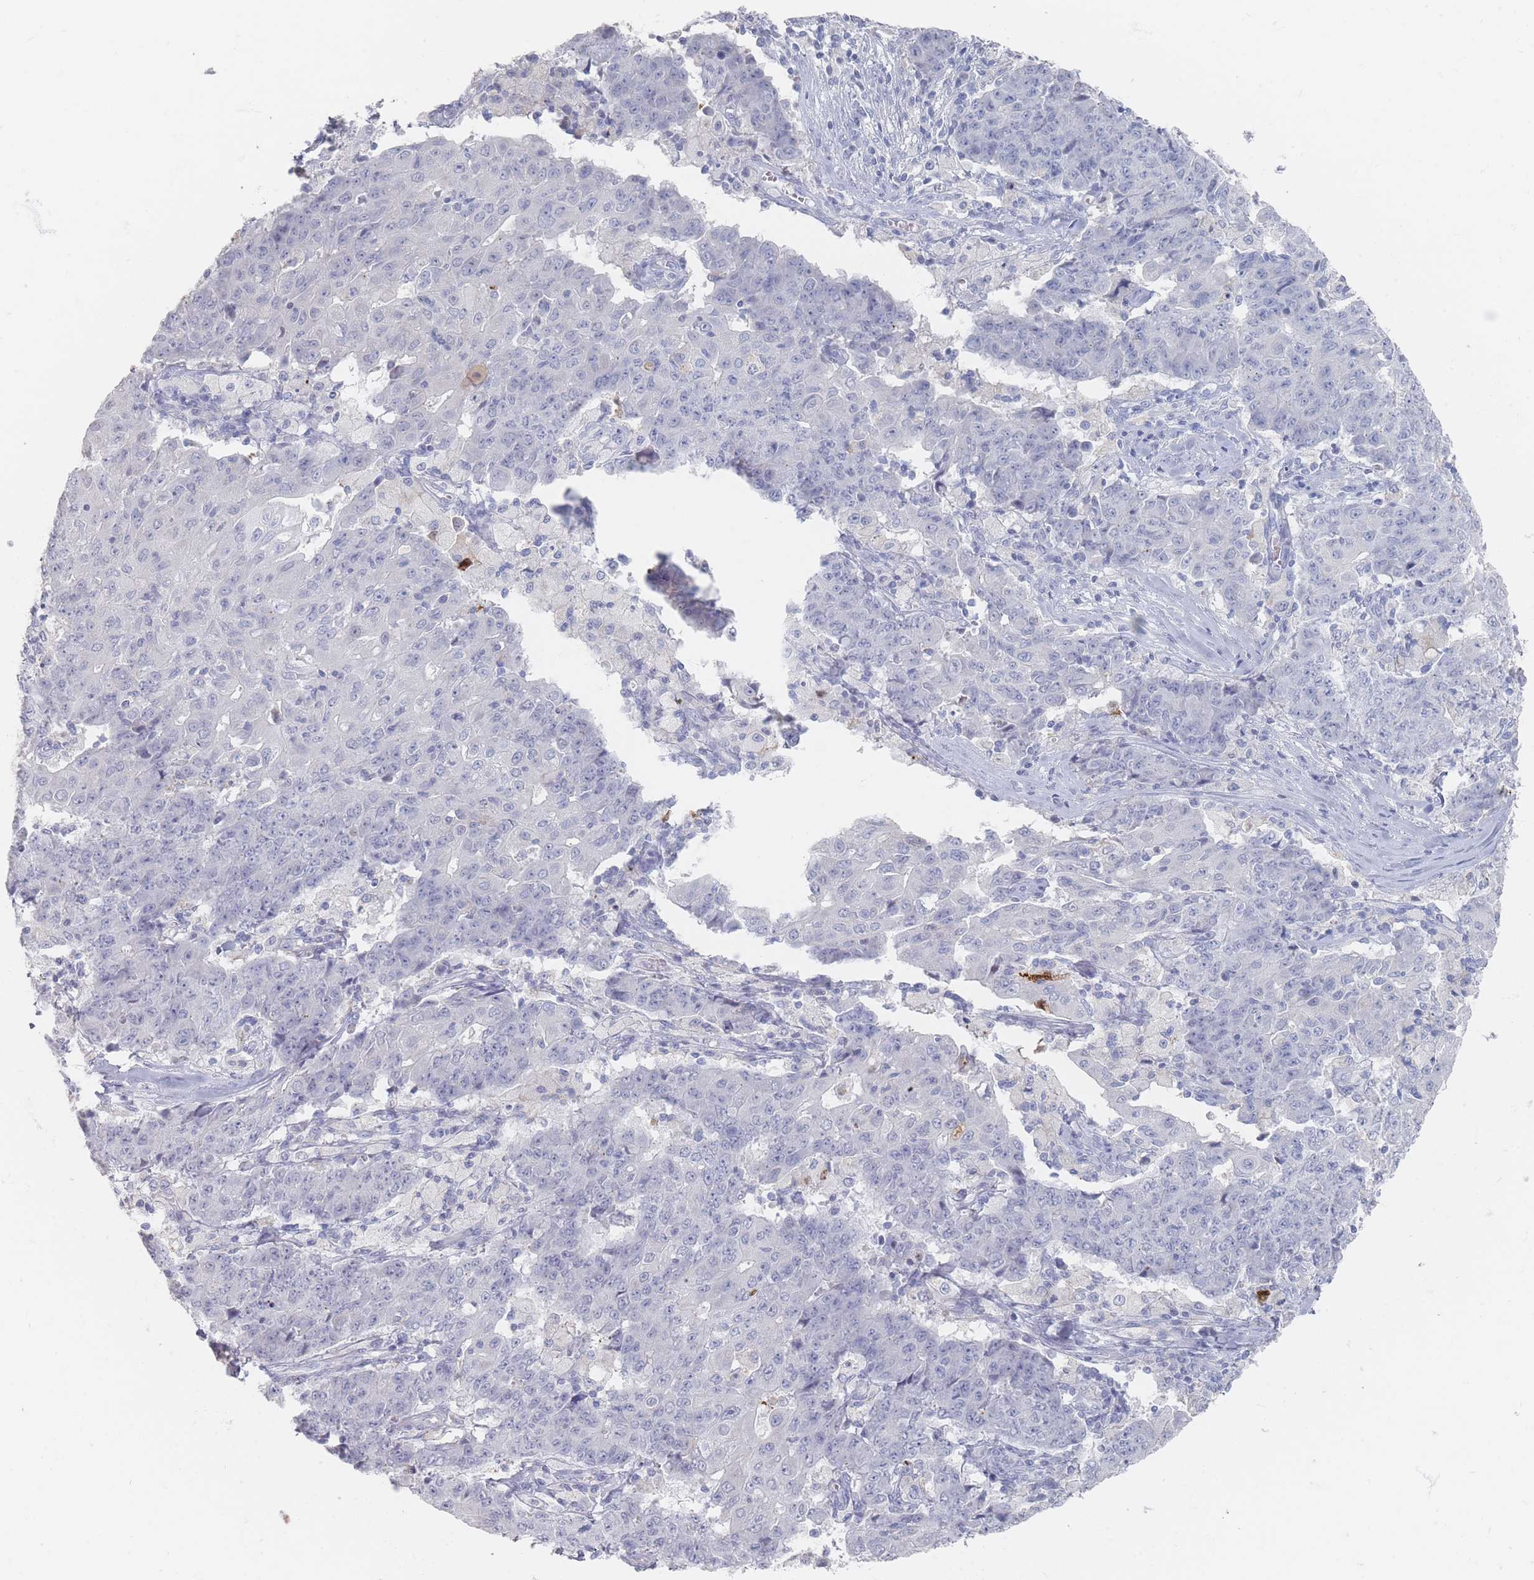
{"staining": {"intensity": "negative", "quantity": "none", "location": "none"}, "tissue": "ovarian cancer", "cell_type": "Tumor cells", "image_type": "cancer", "snomed": [{"axis": "morphology", "description": "Carcinoma, endometroid"}, {"axis": "topography", "description": "Ovary"}], "caption": "This is an immunohistochemistry photomicrograph of human endometroid carcinoma (ovarian). There is no staining in tumor cells.", "gene": "HELZ2", "patient": {"sex": "female", "age": 42}}